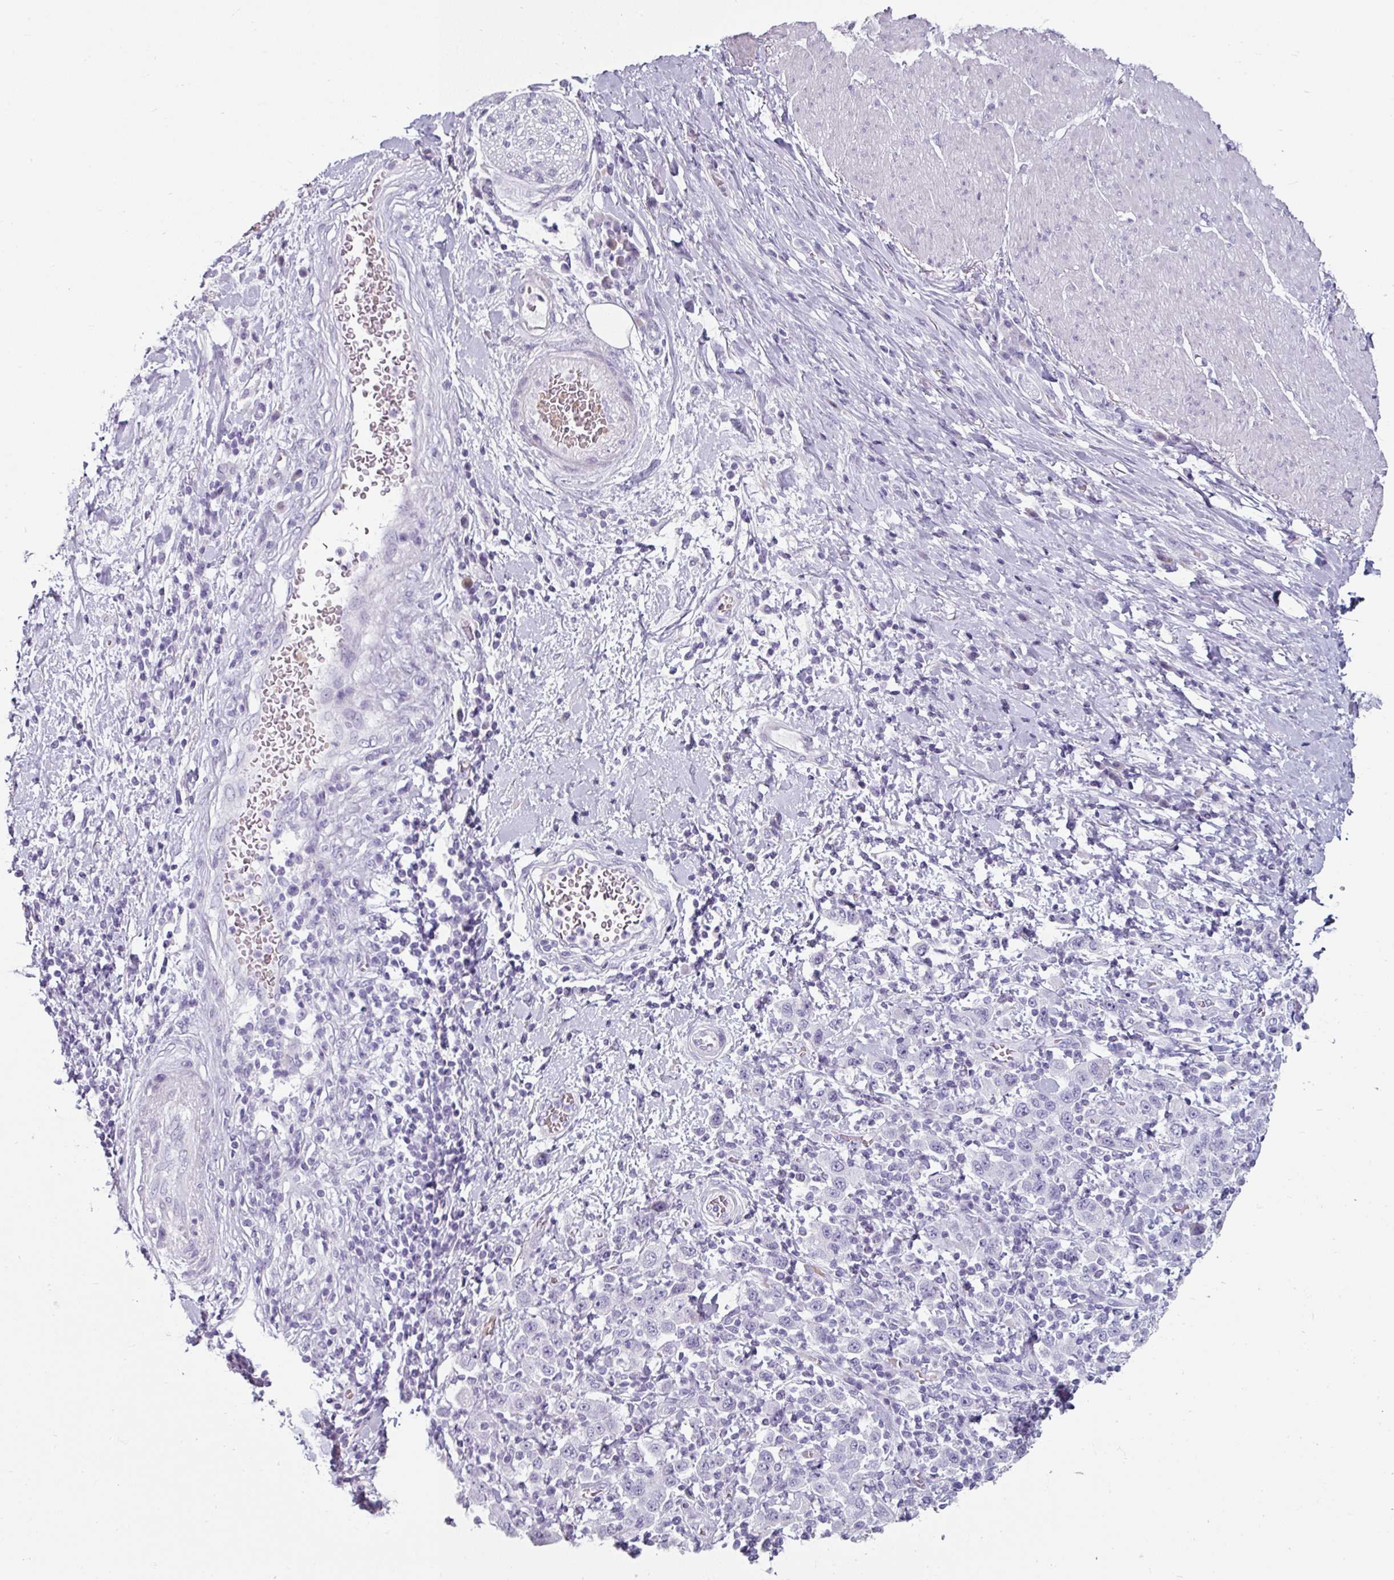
{"staining": {"intensity": "negative", "quantity": "none", "location": "none"}, "tissue": "stomach cancer", "cell_type": "Tumor cells", "image_type": "cancer", "snomed": [{"axis": "morphology", "description": "Normal tissue, NOS"}, {"axis": "morphology", "description": "Adenocarcinoma, NOS"}, {"axis": "topography", "description": "Stomach, upper"}, {"axis": "topography", "description": "Stomach"}], "caption": "Micrograph shows no significant protein expression in tumor cells of stomach adenocarcinoma. (DAB (3,3'-diaminobenzidine) immunohistochemistry (IHC) visualized using brightfield microscopy, high magnification).", "gene": "CLCA1", "patient": {"sex": "male", "age": 59}}